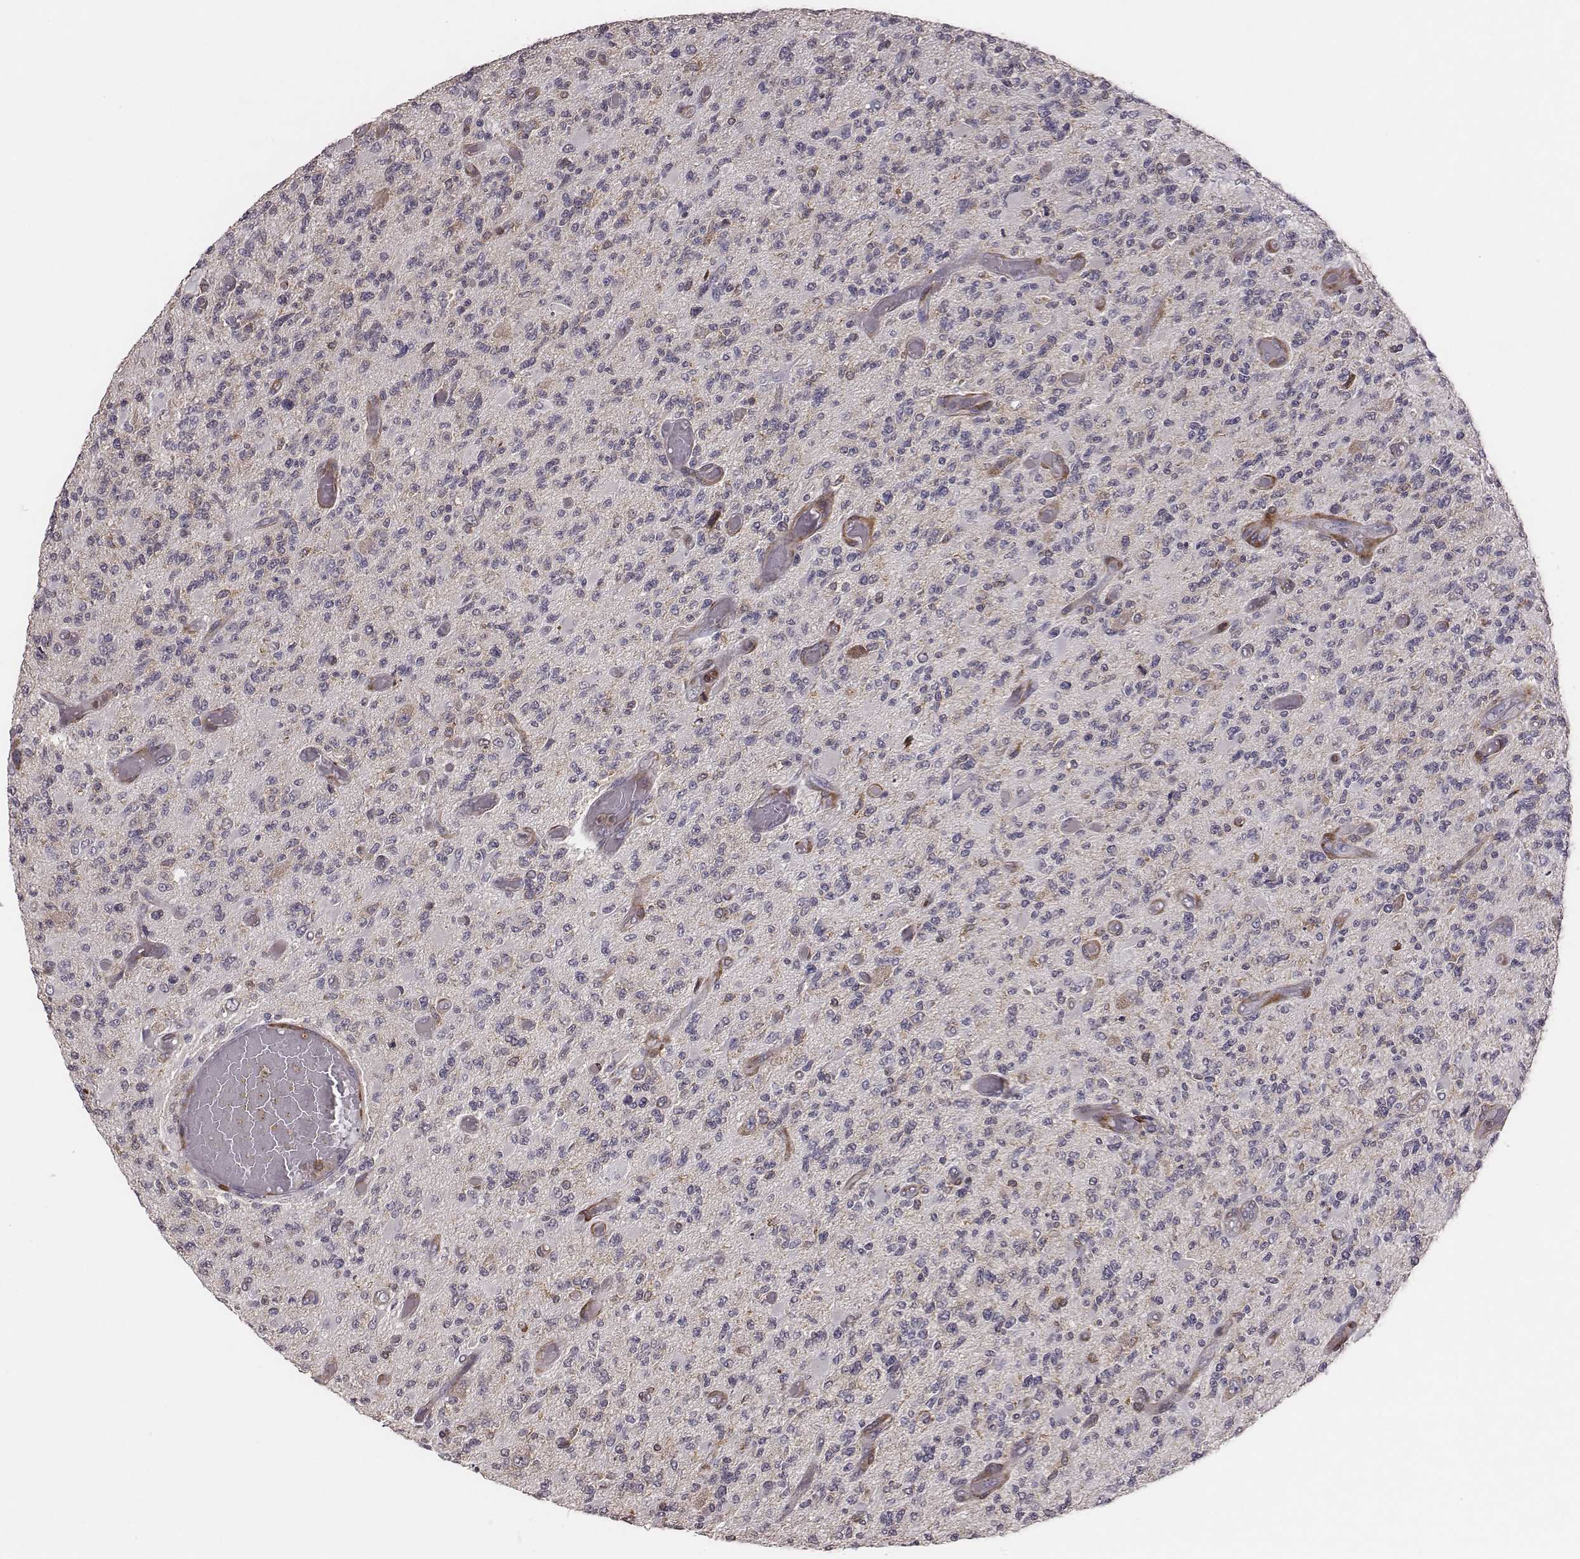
{"staining": {"intensity": "negative", "quantity": "none", "location": "none"}, "tissue": "glioma", "cell_type": "Tumor cells", "image_type": "cancer", "snomed": [{"axis": "morphology", "description": "Glioma, malignant, High grade"}, {"axis": "topography", "description": "Brain"}], "caption": "Tumor cells are negative for protein expression in human glioma. (Stains: DAB (3,3'-diaminobenzidine) immunohistochemistry with hematoxylin counter stain, Microscopy: brightfield microscopy at high magnification).", "gene": "PILRA", "patient": {"sex": "female", "age": 63}}